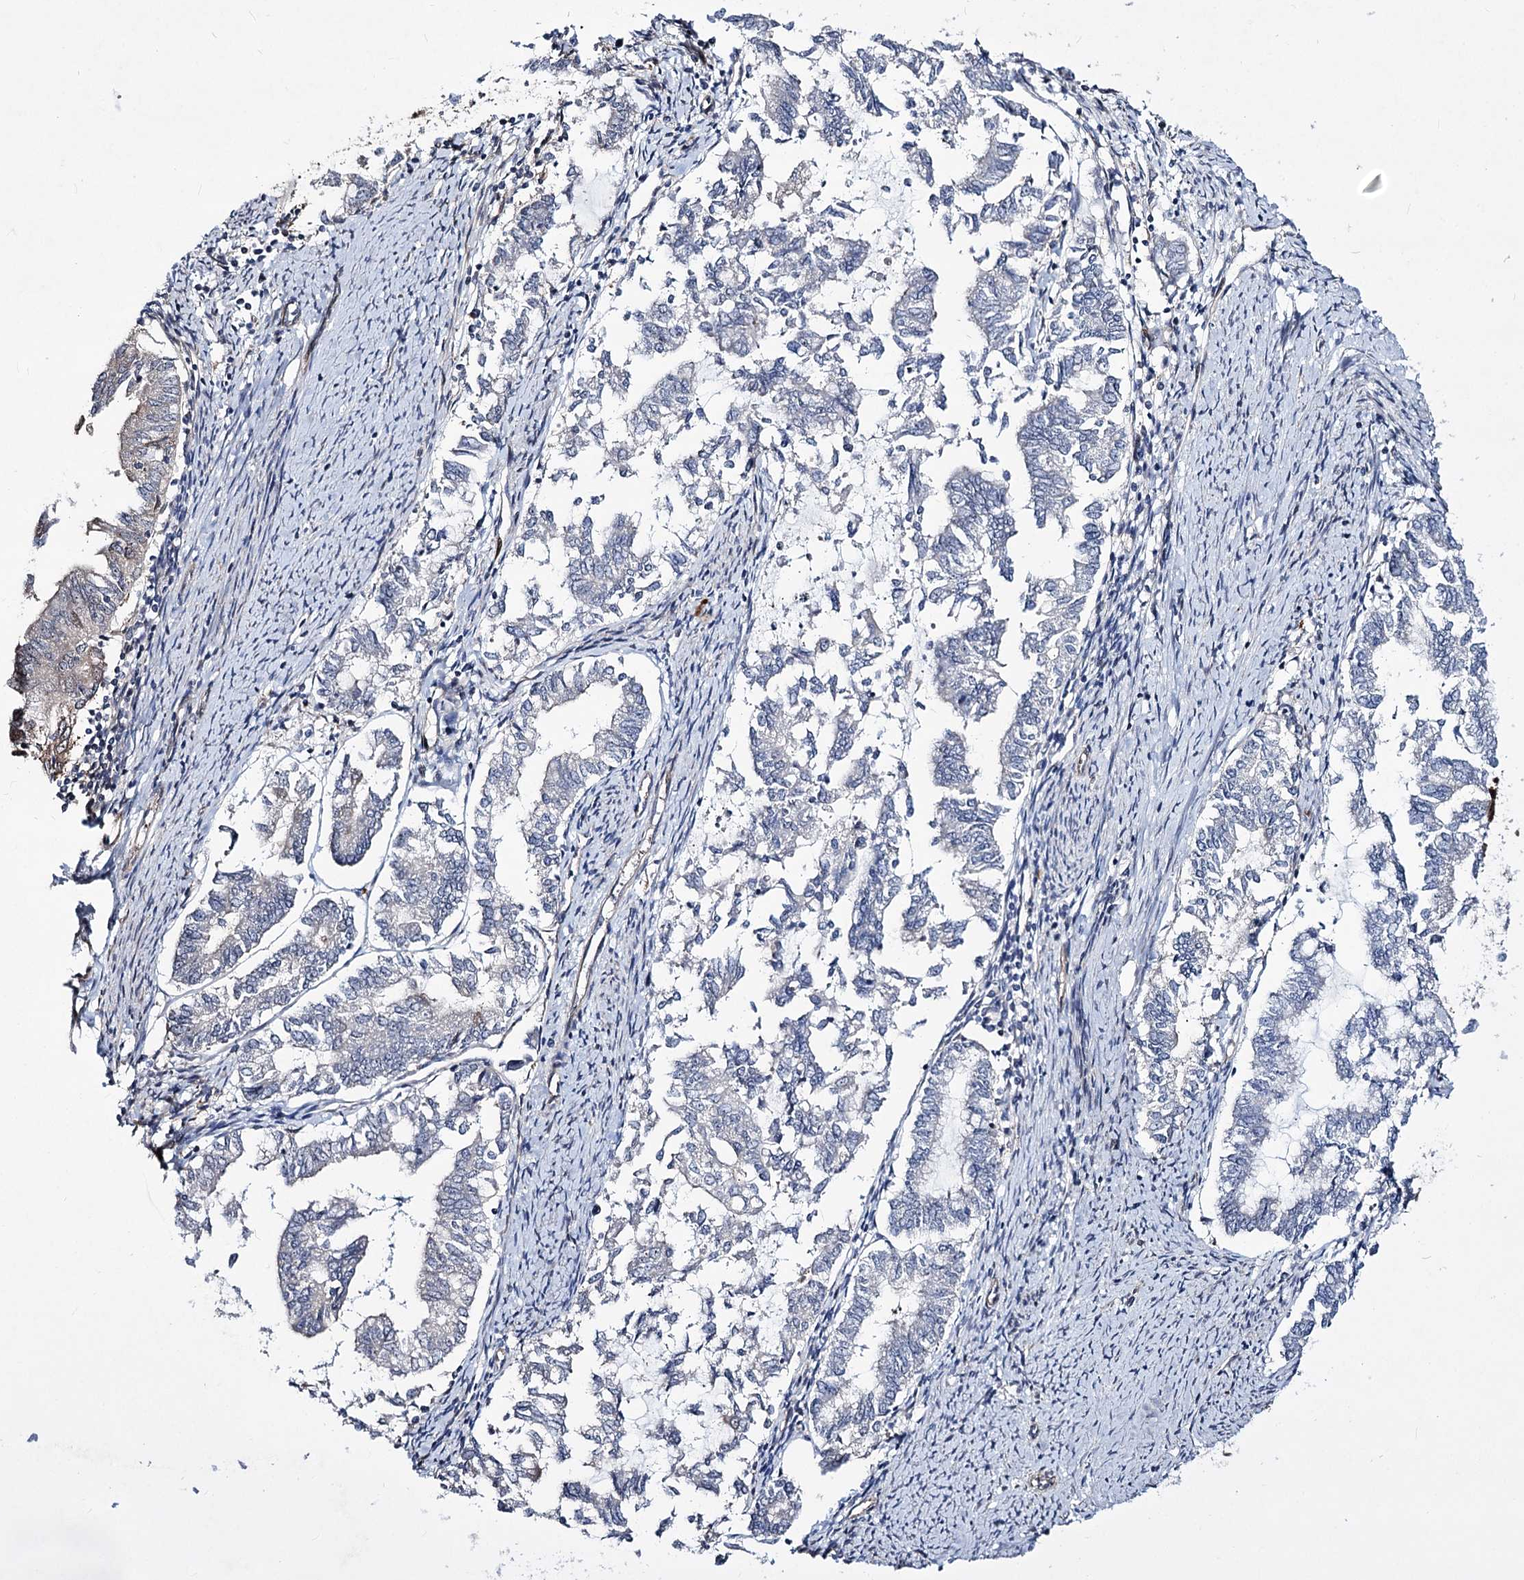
{"staining": {"intensity": "negative", "quantity": "none", "location": "none"}, "tissue": "endometrial cancer", "cell_type": "Tumor cells", "image_type": "cancer", "snomed": [{"axis": "morphology", "description": "Adenocarcinoma, NOS"}, {"axis": "topography", "description": "Endometrium"}], "caption": "High magnification brightfield microscopy of endometrial adenocarcinoma stained with DAB (brown) and counterstained with hematoxylin (blue): tumor cells show no significant expression.", "gene": "CHMP7", "patient": {"sex": "female", "age": 79}}